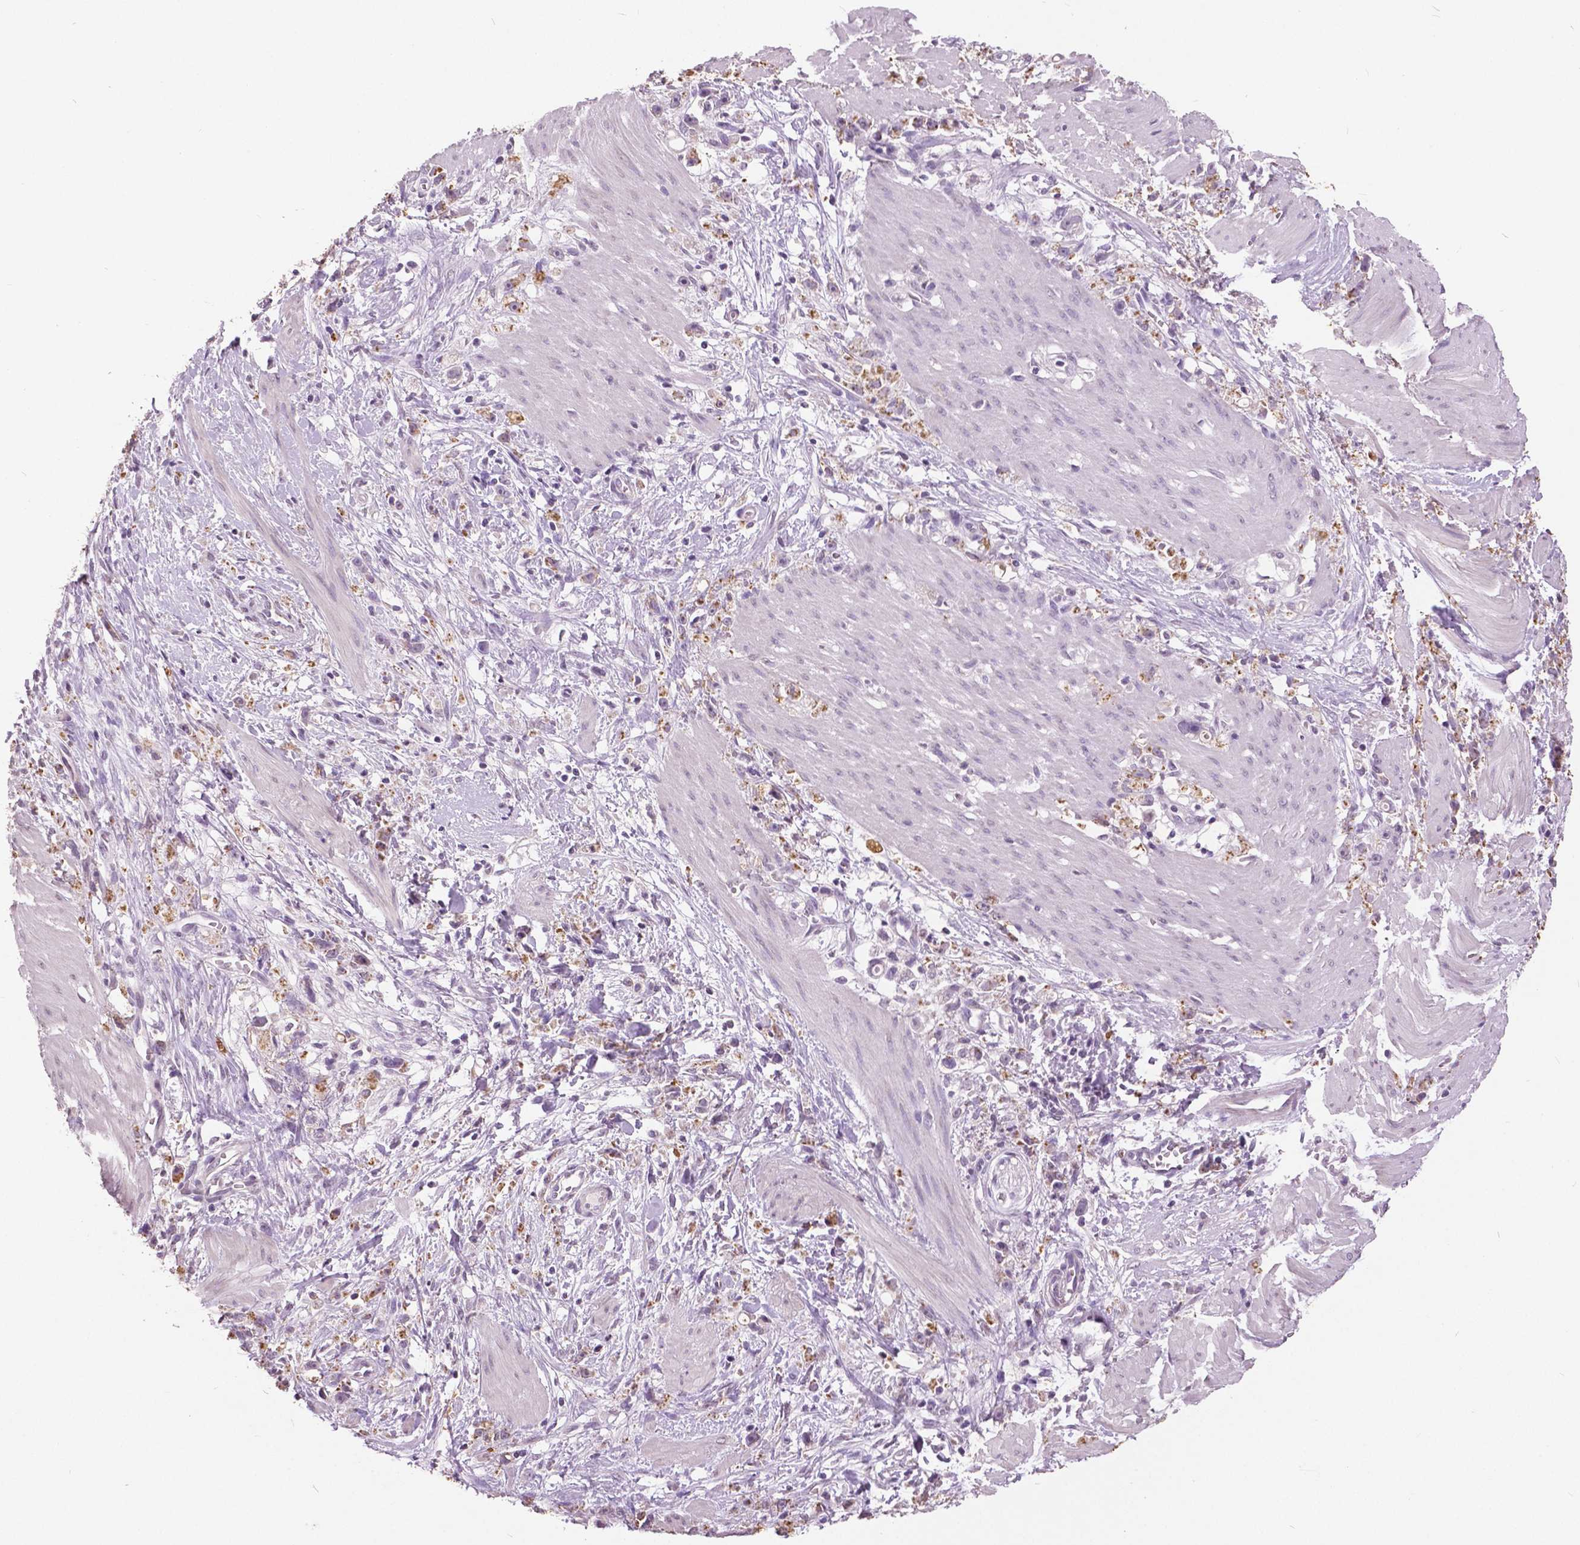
{"staining": {"intensity": "moderate", "quantity": ">75%", "location": "cytoplasmic/membranous"}, "tissue": "stomach cancer", "cell_type": "Tumor cells", "image_type": "cancer", "snomed": [{"axis": "morphology", "description": "Adenocarcinoma, NOS"}, {"axis": "topography", "description": "Stomach"}], "caption": "This is an image of IHC staining of stomach cancer (adenocarcinoma), which shows moderate staining in the cytoplasmic/membranous of tumor cells.", "gene": "GRIN2A", "patient": {"sex": "female", "age": 59}}